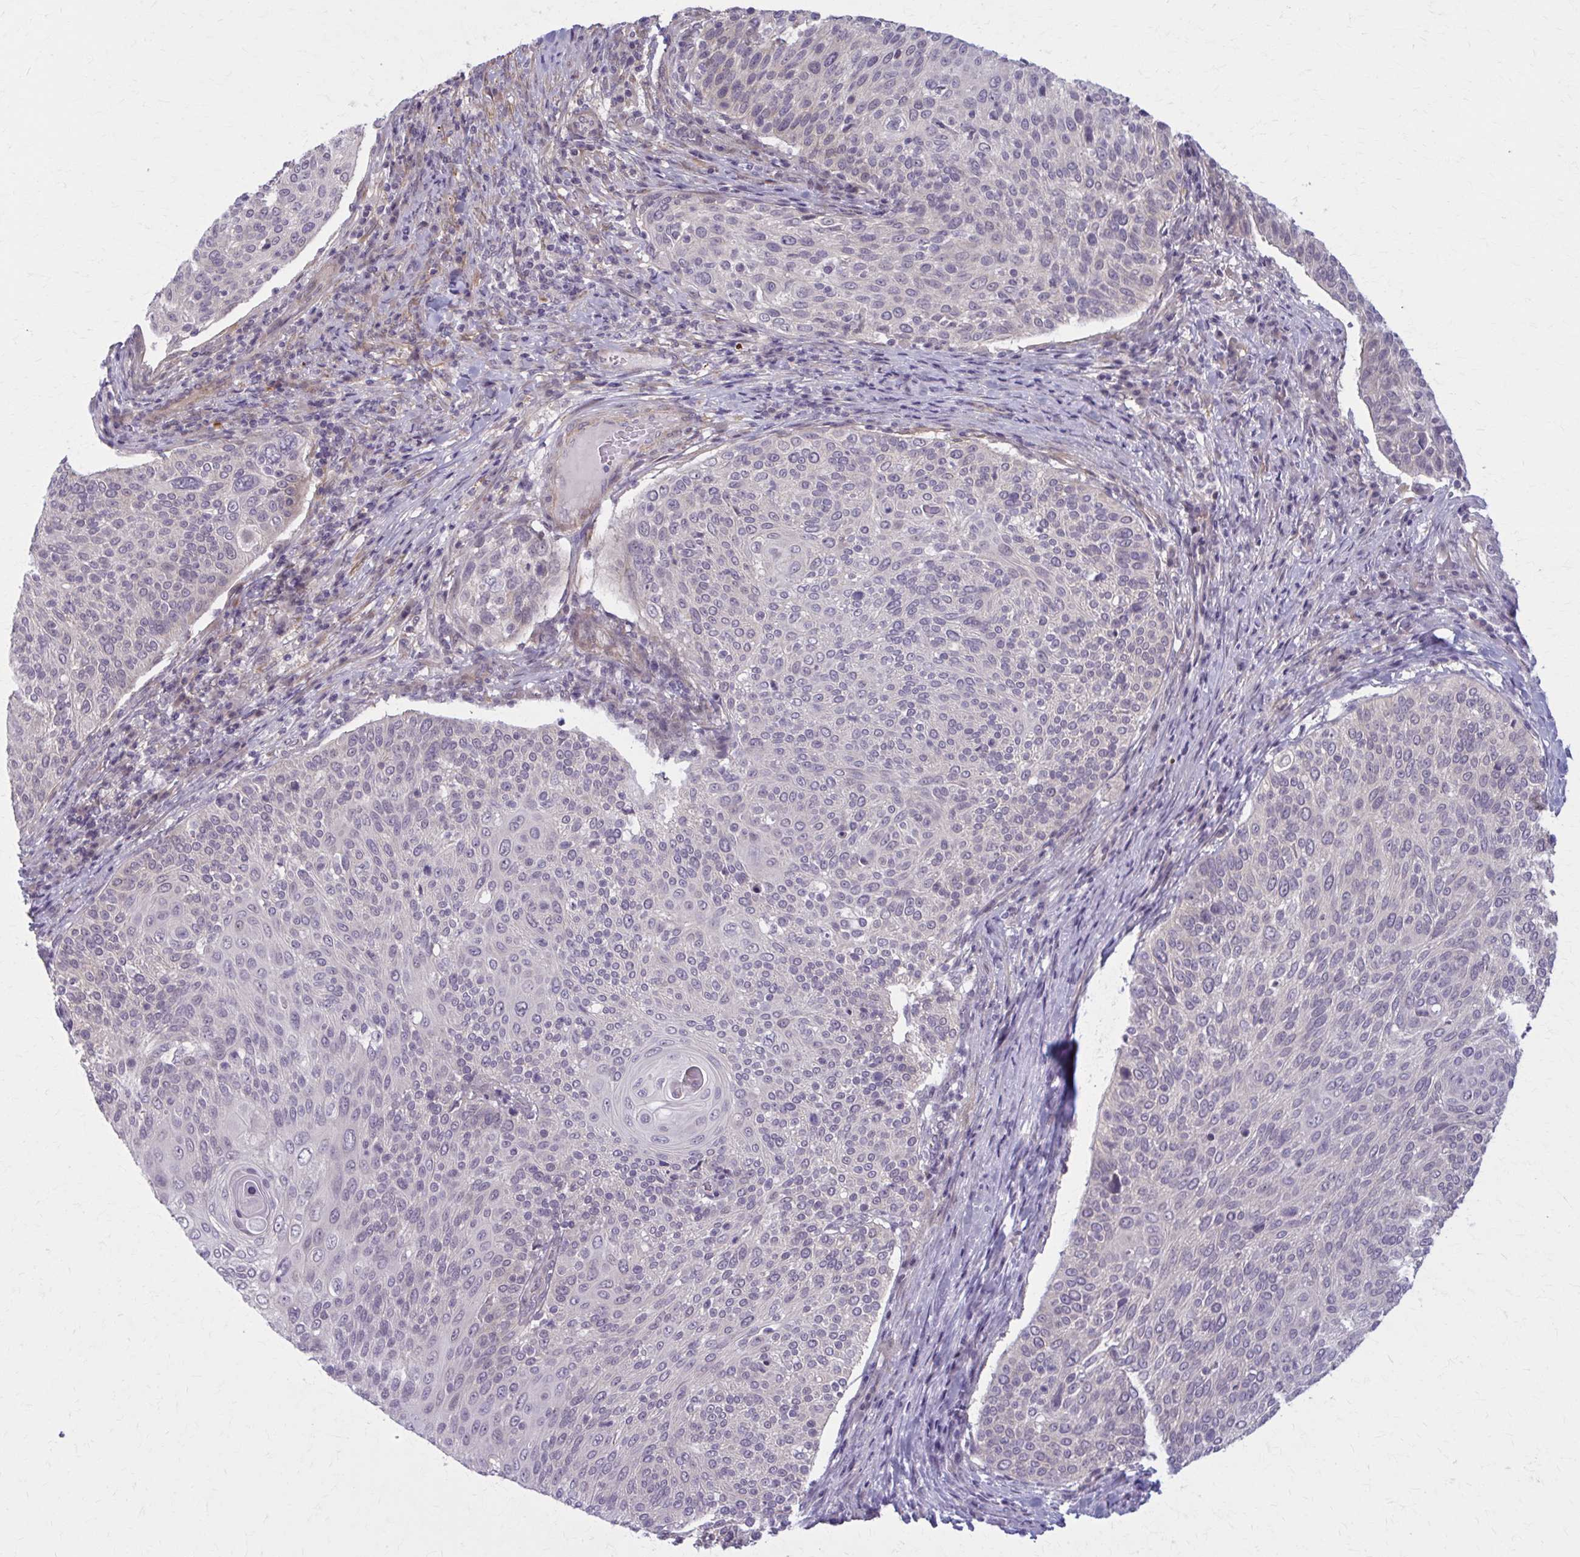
{"staining": {"intensity": "negative", "quantity": "none", "location": "none"}, "tissue": "cervical cancer", "cell_type": "Tumor cells", "image_type": "cancer", "snomed": [{"axis": "morphology", "description": "Squamous cell carcinoma, NOS"}, {"axis": "topography", "description": "Cervix"}], "caption": "Squamous cell carcinoma (cervical) was stained to show a protein in brown. There is no significant positivity in tumor cells. Brightfield microscopy of immunohistochemistry (IHC) stained with DAB (3,3'-diaminobenzidine) (brown) and hematoxylin (blue), captured at high magnification.", "gene": "NUMBL", "patient": {"sex": "female", "age": 31}}